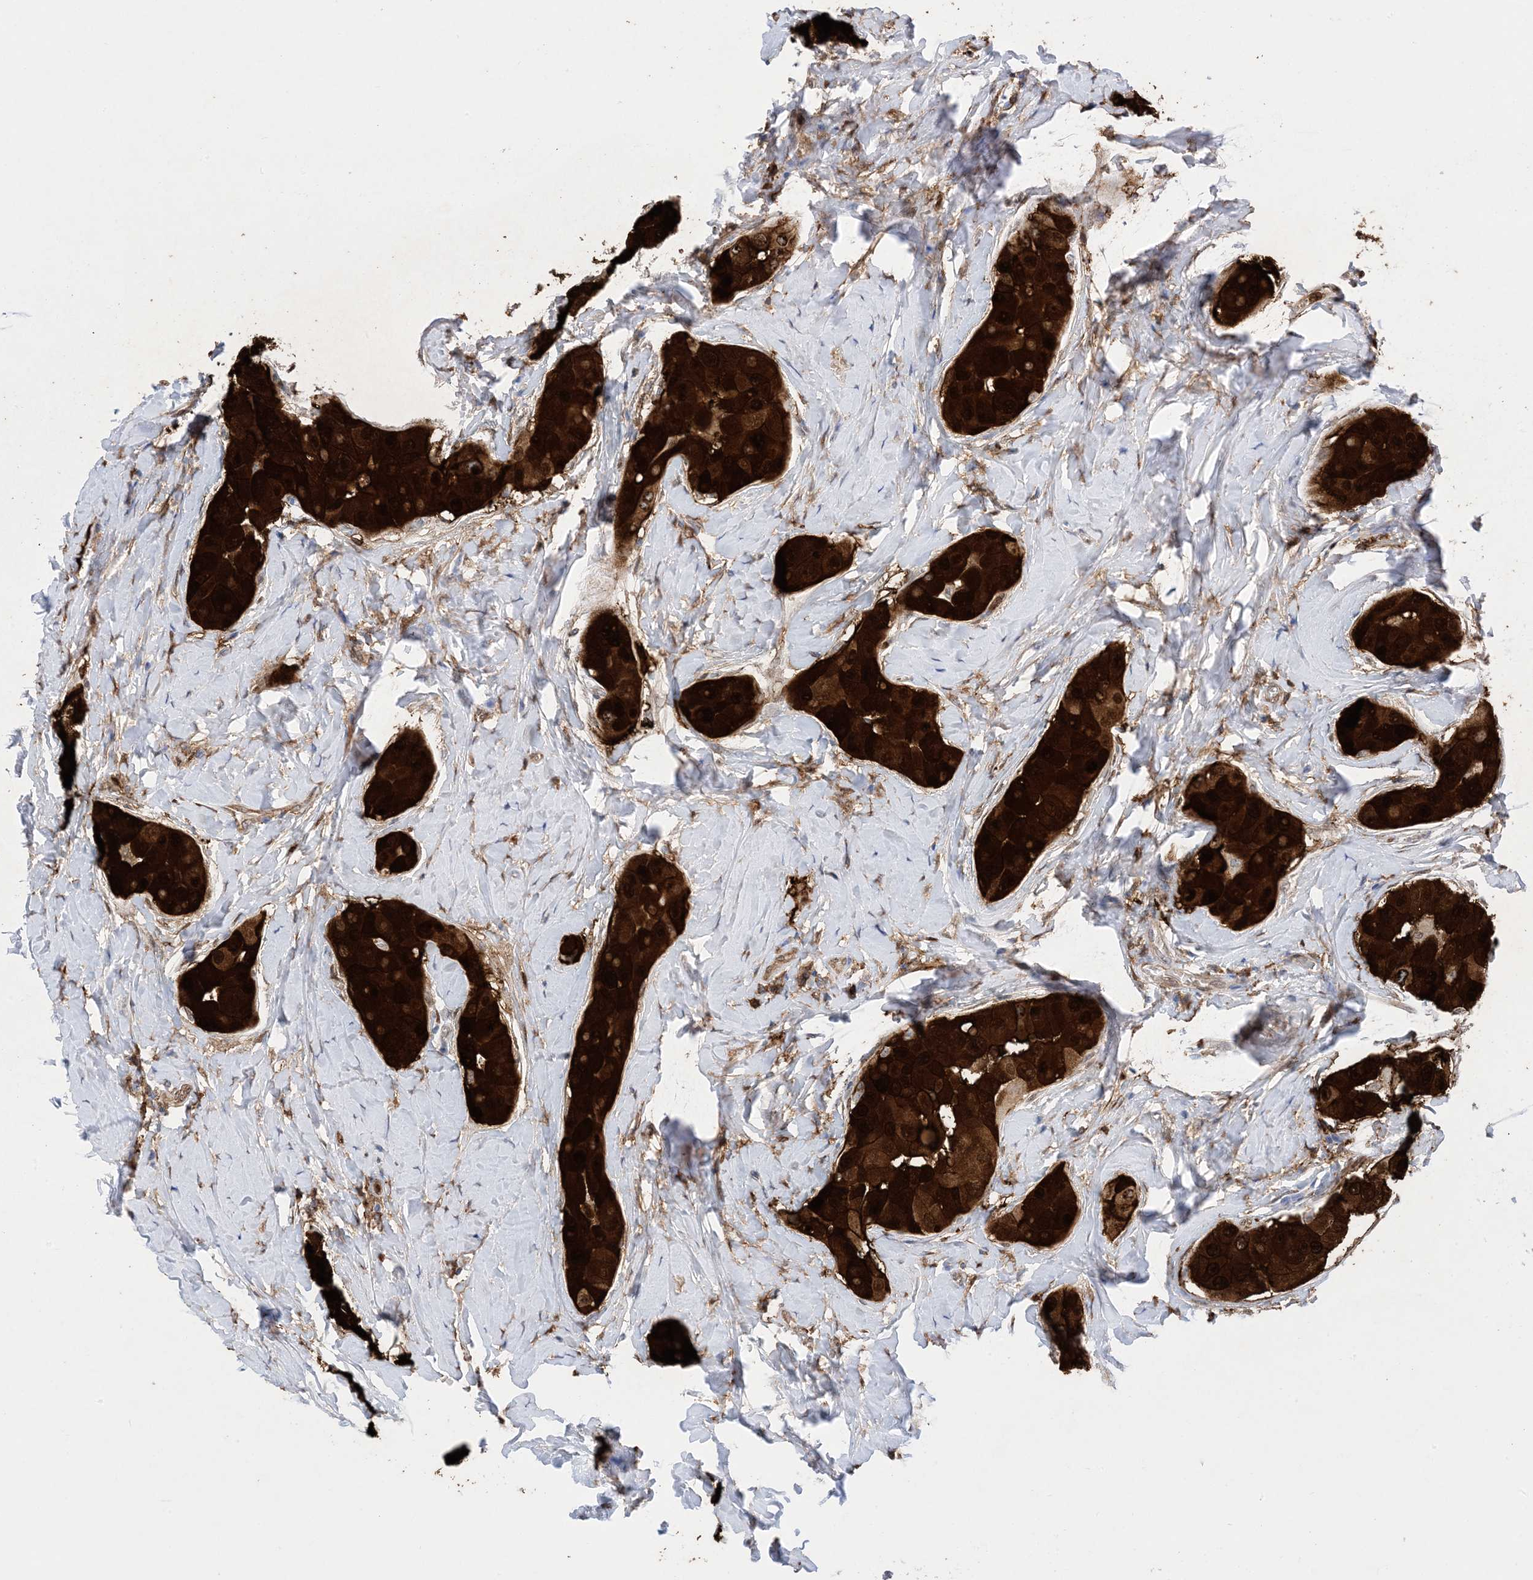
{"staining": {"intensity": "strong", "quantity": ">75%", "location": "cytoplasmic/membranous,nuclear"}, "tissue": "thyroid cancer", "cell_type": "Tumor cells", "image_type": "cancer", "snomed": [{"axis": "morphology", "description": "Papillary adenocarcinoma, NOS"}, {"axis": "topography", "description": "Thyroid gland"}], "caption": "Brown immunohistochemical staining in thyroid papillary adenocarcinoma demonstrates strong cytoplasmic/membranous and nuclear staining in about >75% of tumor cells. The staining is performed using DAB (3,3'-diaminobenzidine) brown chromogen to label protein expression. The nuclei are counter-stained blue using hematoxylin.", "gene": "ANXA1", "patient": {"sex": "male", "age": 33}}